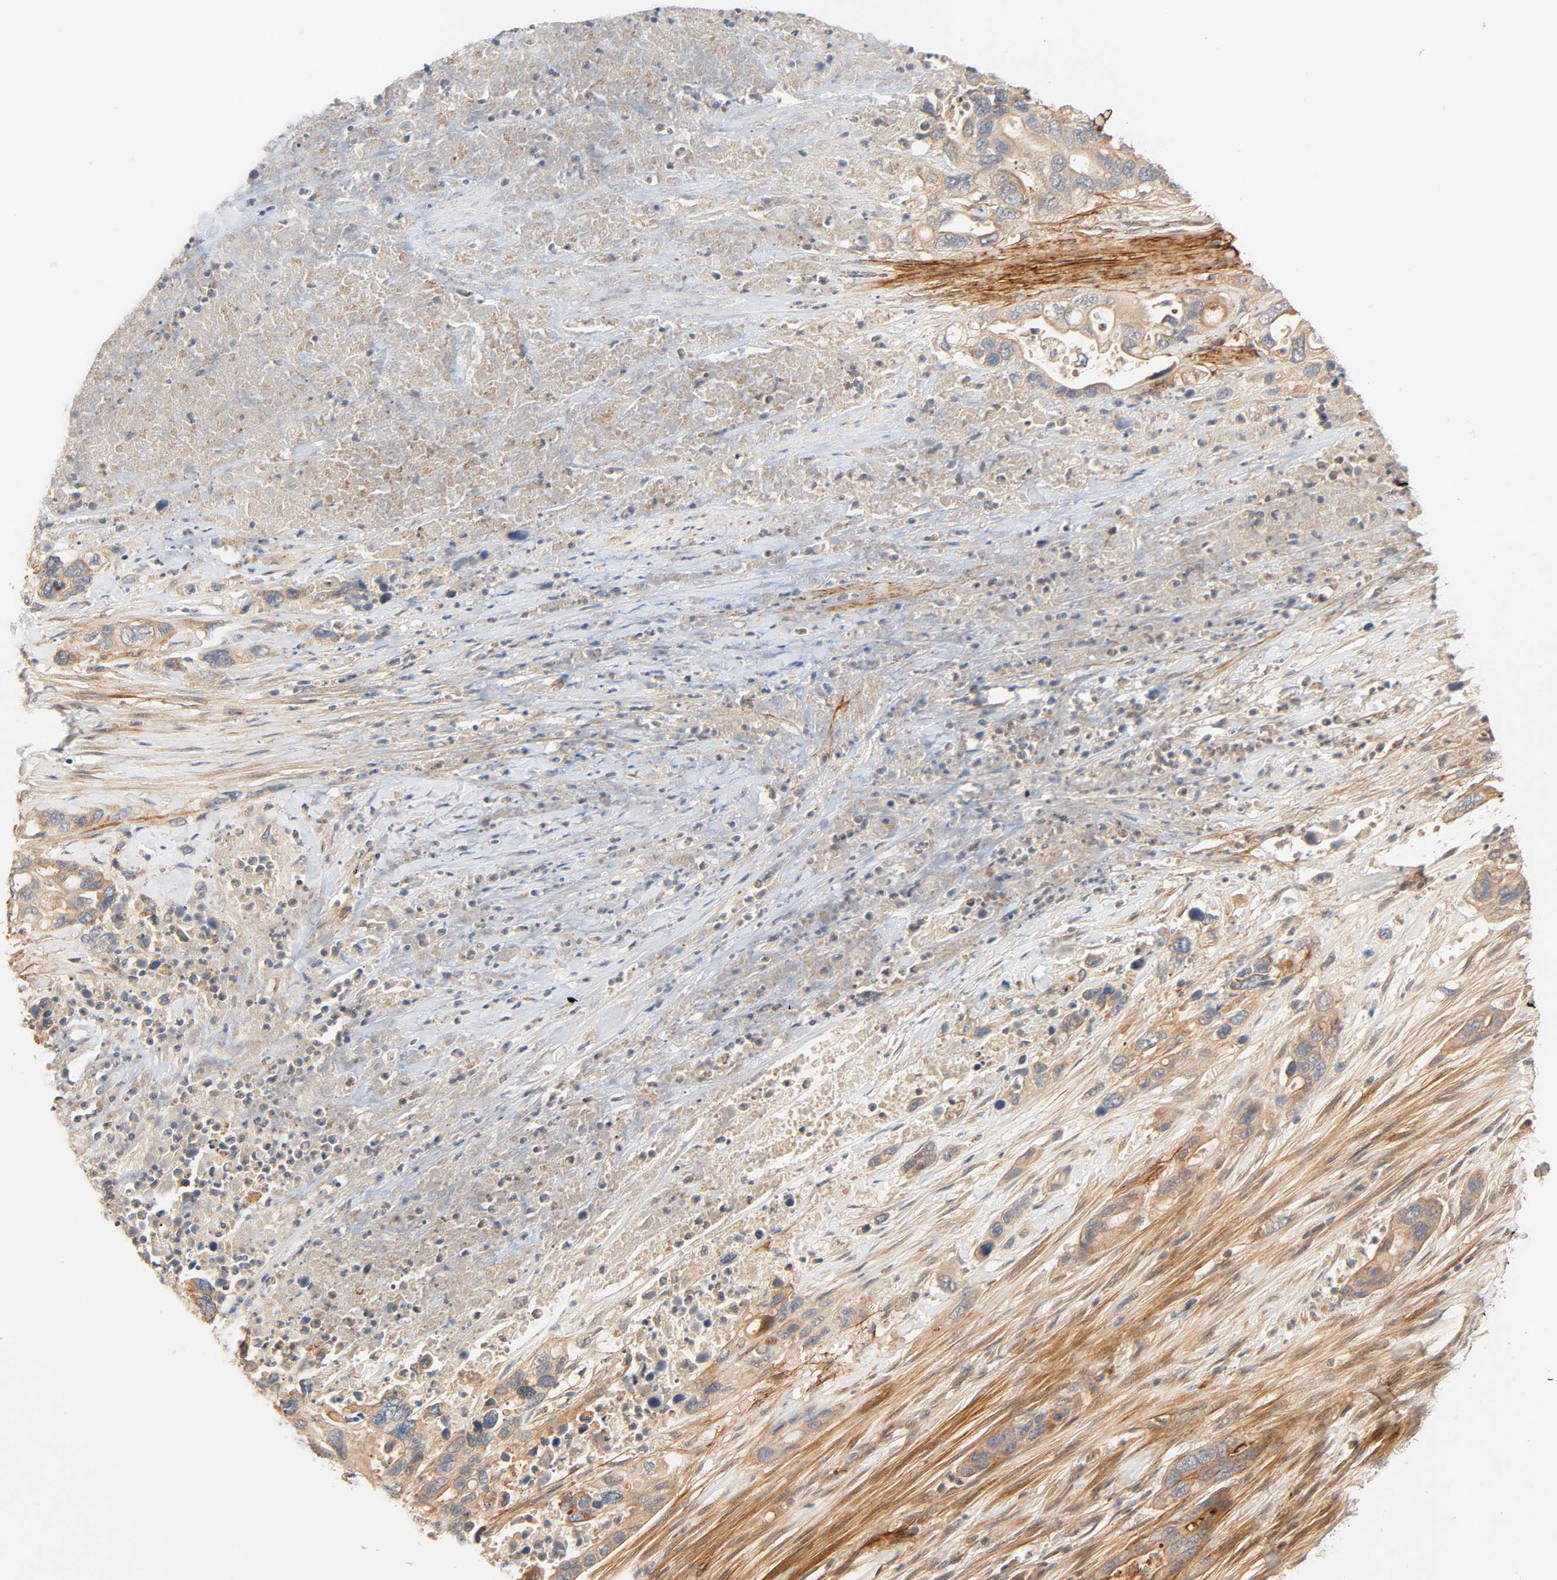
{"staining": {"intensity": "weak", "quantity": ">75%", "location": "cytoplasmic/membranous"}, "tissue": "pancreatic cancer", "cell_type": "Tumor cells", "image_type": "cancer", "snomed": [{"axis": "morphology", "description": "Adenocarcinoma, NOS"}, {"axis": "topography", "description": "Pancreas"}], "caption": "Human pancreatic cancer stained with a brown dye displays weak cytoplasmic/membranous positive positivity in about >75% of tumor cells.", "gene": "CACNA1G", "patient": {"sex": "female", "age": 71}}